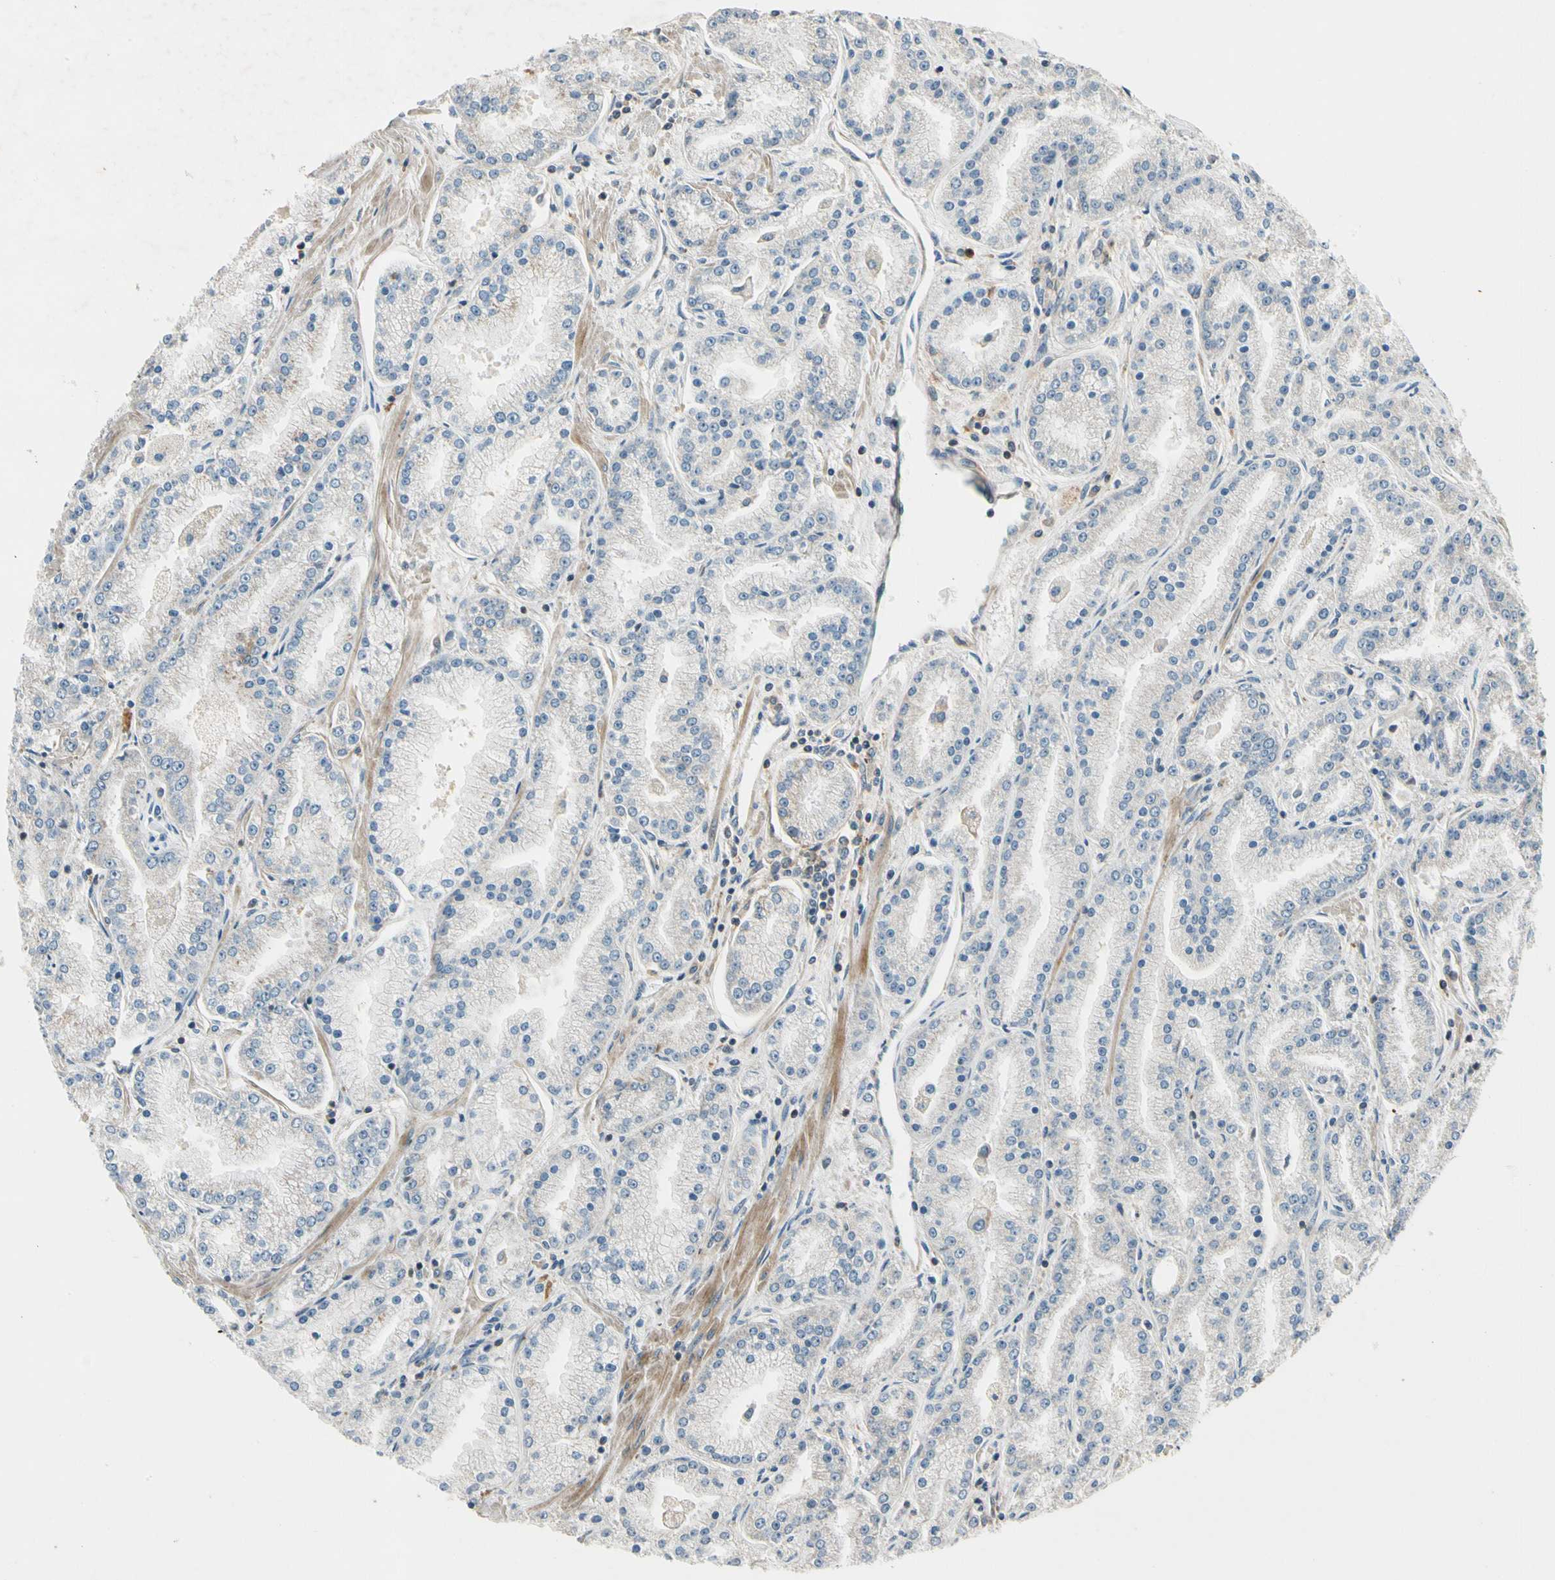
{"staining": {"intensity": "negative", "quantity": "none", "location": "none"}, "tissue": "prostate cancer", "cell_type": "Tumor cells", "image_type": "cancer", "snomed": [{"axis": "morphology", "description": "Adenocarcinoma, High grade"}, {"axis": "topography", "description": "Prostate"}], "caption": "There is no significant expression in tumor cells of prostate cancer. (Brightfield microscopy of DAB IHC at high magnification).", "gene": "MST1R", "patient": {"sex": "male", "age": 61}}